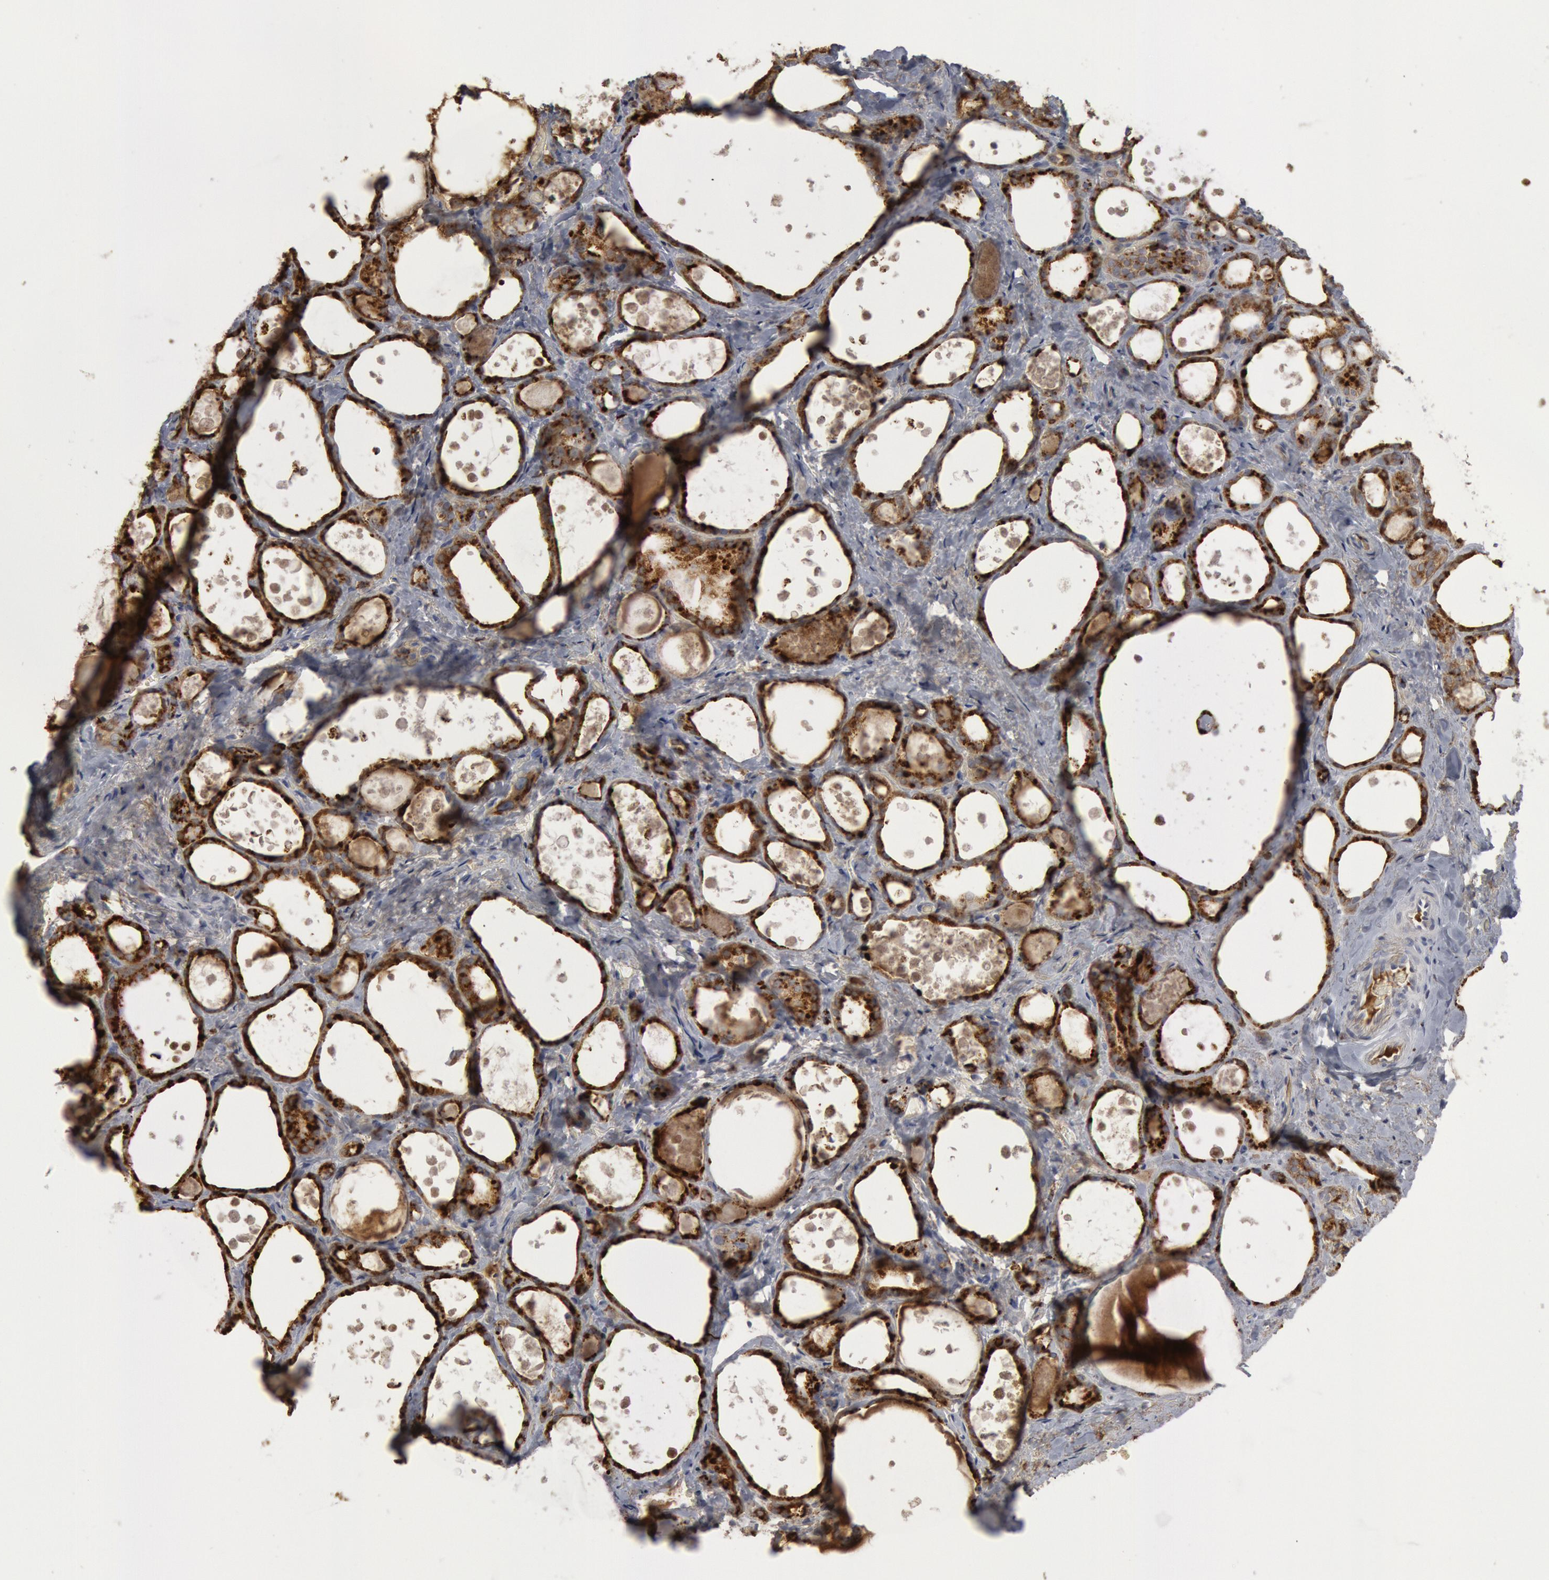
{"staining": {"intensity": "moderate", "quantity": "25%-75%", "location": "cytoplasmic/membranous,nuclear"}, "tissue": "thyroid gland", "cell_type": "Glandular cells", "image_type": "normal", "snomed": [{"axis": "morphology", "description": "Normal tissue, NOS"}, {"axis": "topography", "description": "Thyroid gland"}], "caption": "Thyroid gland was stained to show a protein in brown. There is medium levels of moderate cytoplasmic/membranous,nuclear positivity in about 25%-75% of glandular cells. The staining was performed using DAB (3,3'-diaminobenzidine), with brown indicating positive protein expression. Nuclei are stained blue with hematoxylin.", "gene": "C1QC", "patient": {"sex": "female", "age": 75}}